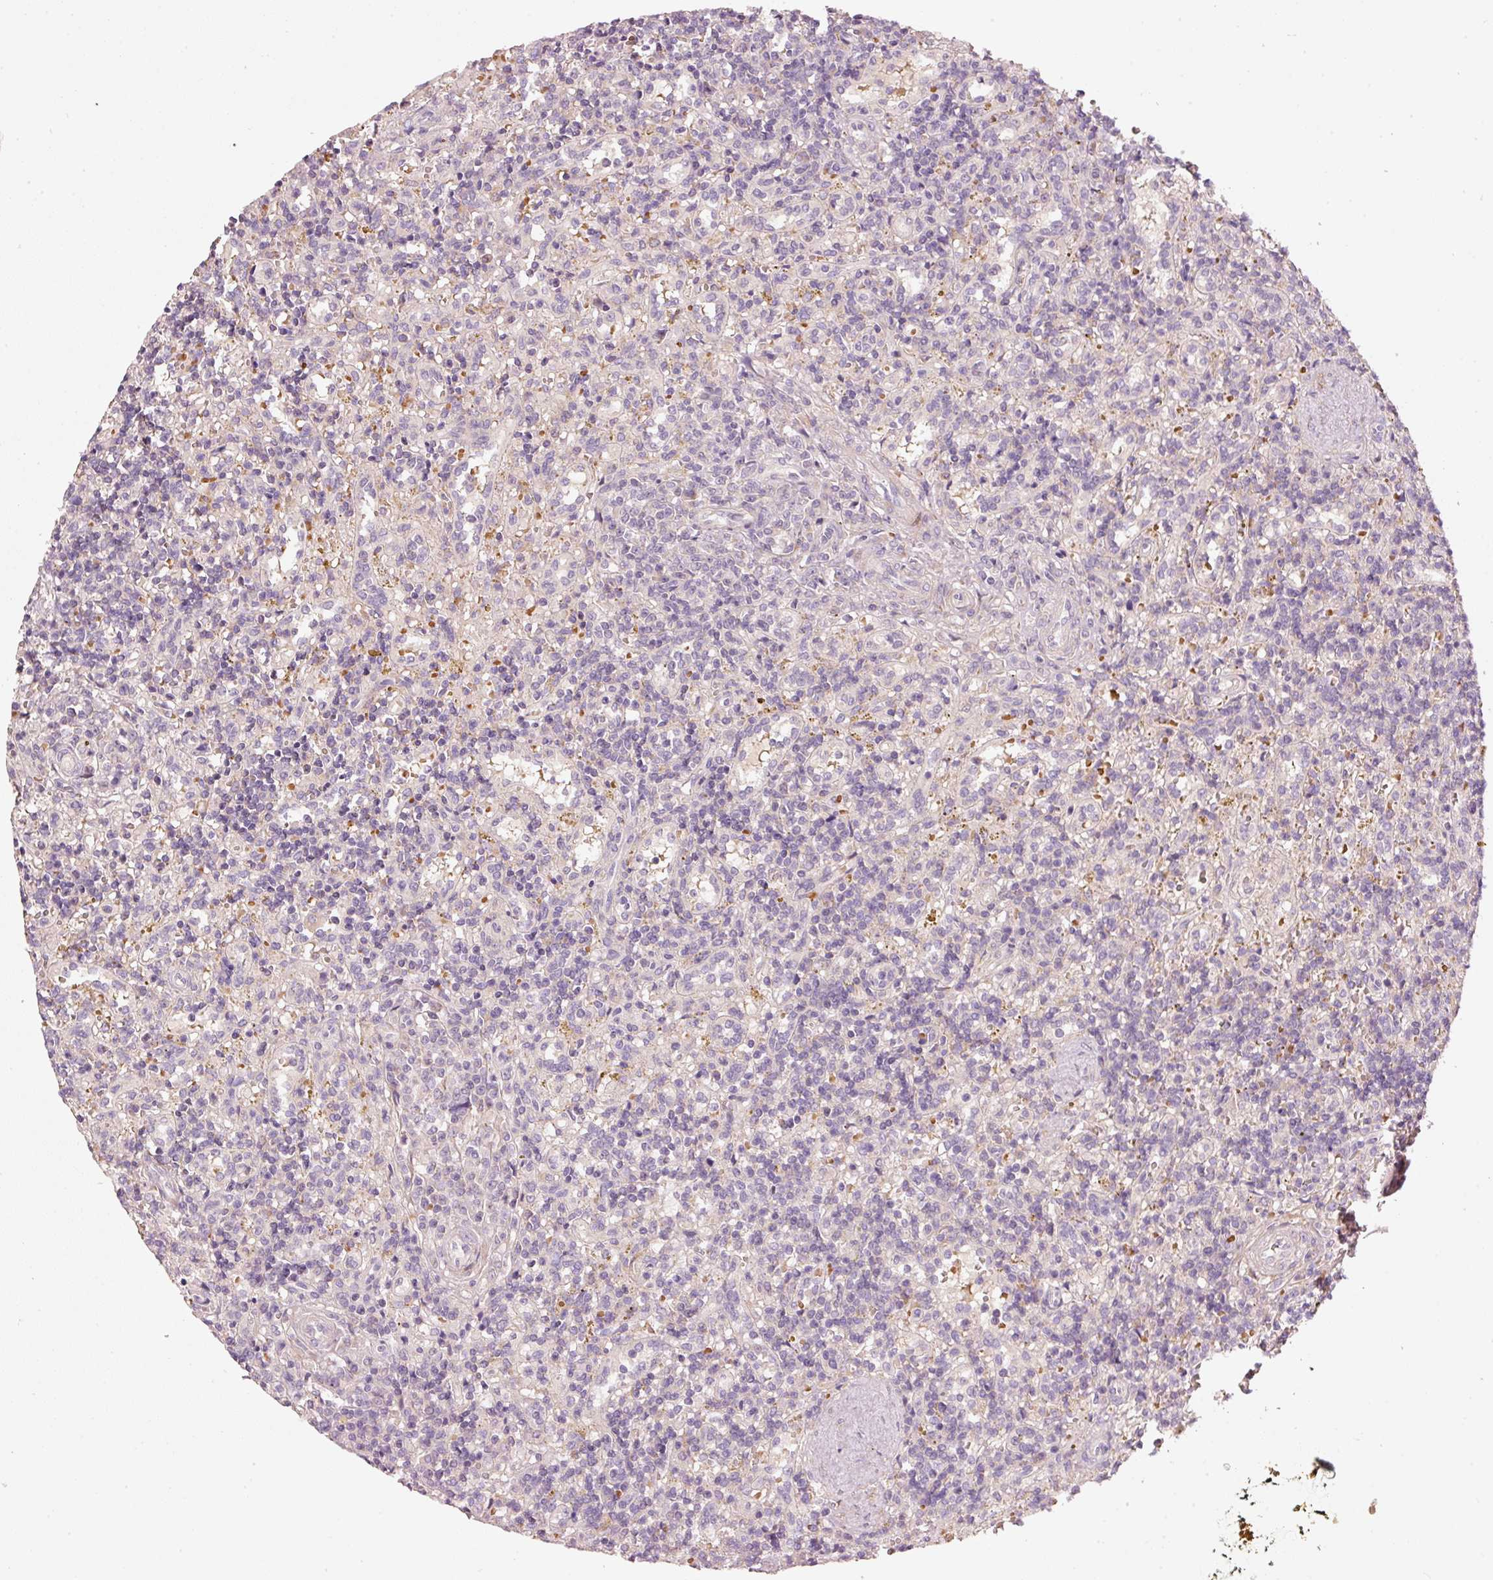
{"staining": {"intensity": "negative", "quantity": "none", "location": "none"}, "tissue": "lymphoma", "cell_type": "Tumor cells", "image_type": "cancer", "snomed": [{"axis": "morphology", "description": "Malignant lymphoma, non-Hodgkin's type, Low grade"}, {"axis": "topography", "description": "Spleen"}], "caption": "The photomicrograph reveals no significant positivity in tumor cells of lymphoma. The staining is performed using DAB brown chromogen with nuclei counter-stained in using hematoxylin.", "gene": "KLHL21", "patient": {"sex": "male", "age": 67}}